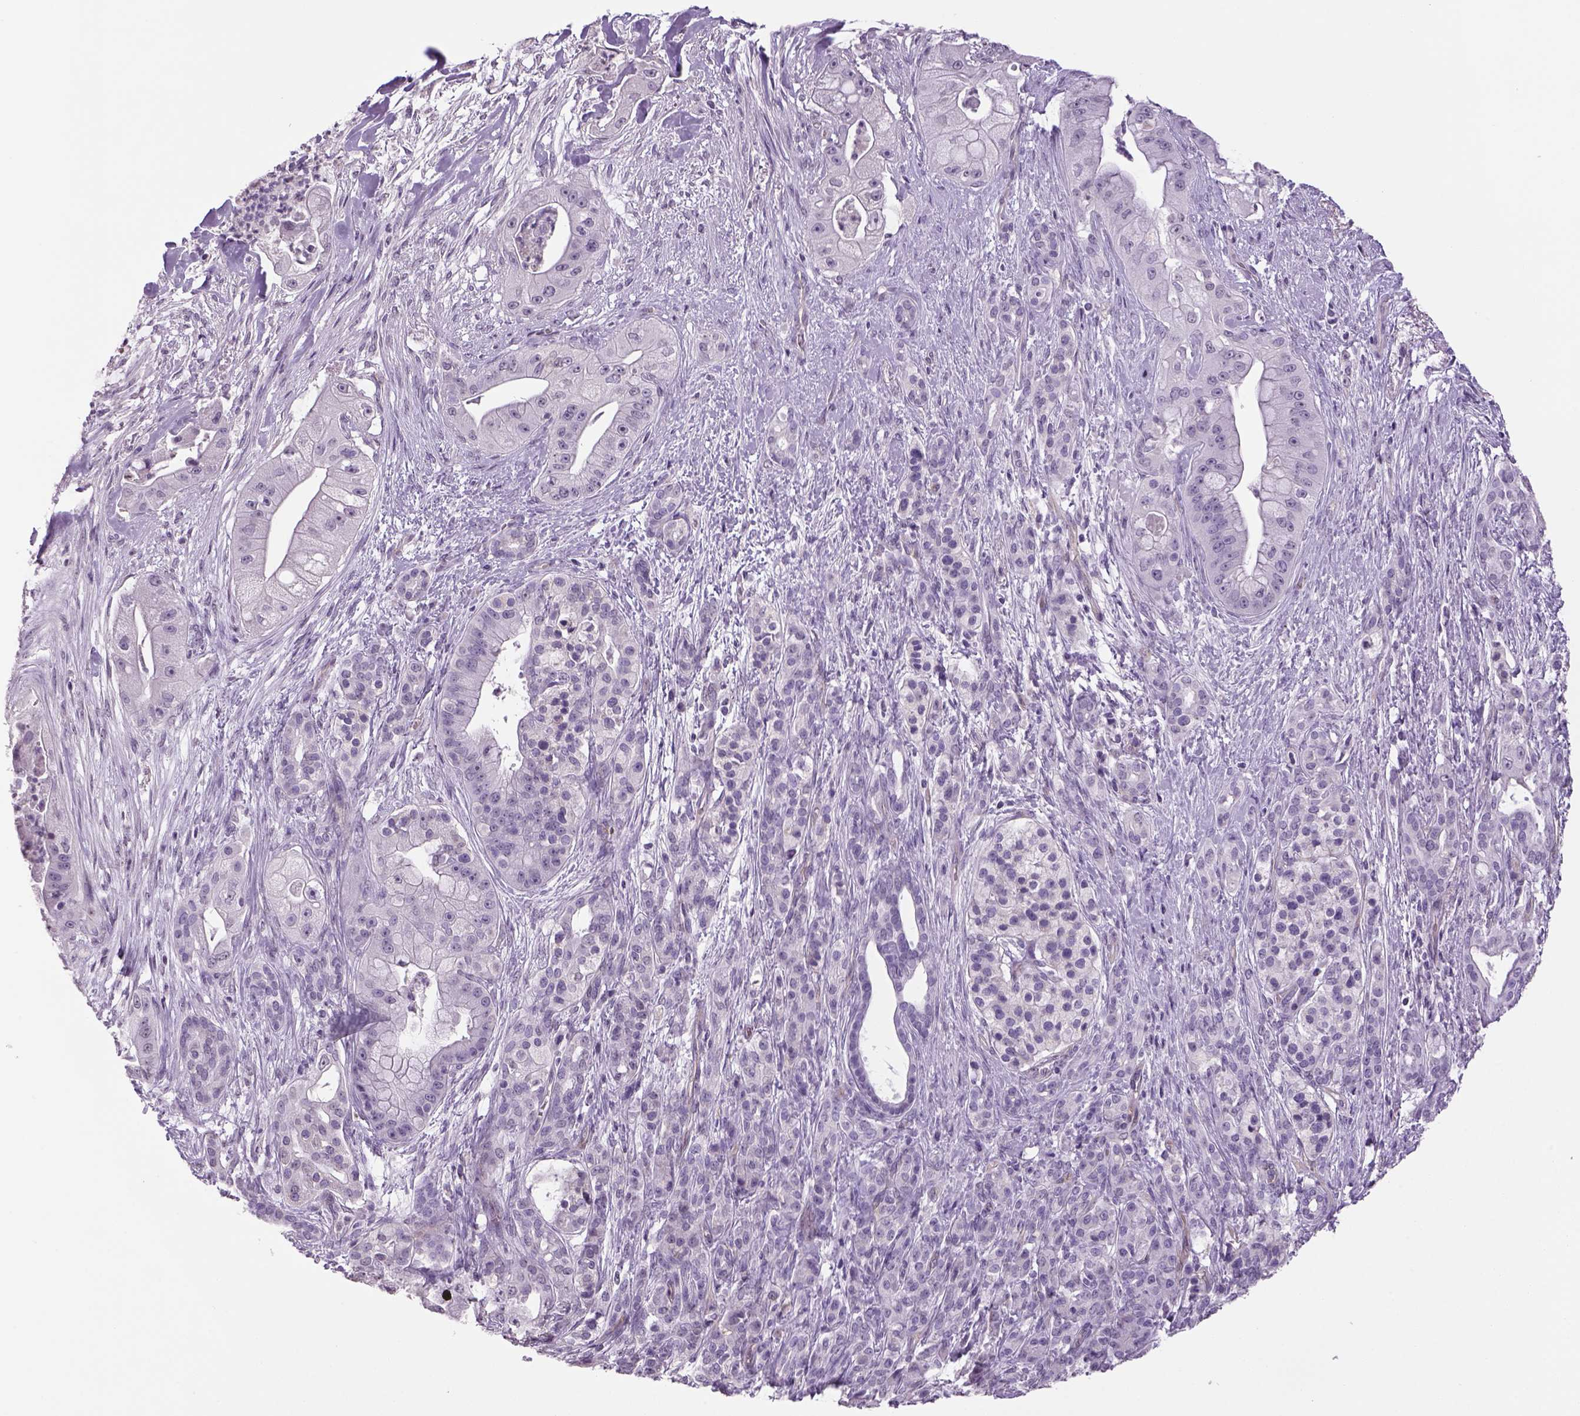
{"staining": {"intensity": "negative", "quantity": "none", "location": "none"}, "tissue": "pancreatic cancer", "cell_type": "Tumor cells", "image_type": "cancer", "snomed": [{"axis": "morphology", "description": "Normal tissue, NOS"}, {"axis": "morphology", "description": "Inflammation, NOS"}, {"axis": "morphology", "description": "Adenocarcinoma, NOS"}, {"axis": "topography", "description": "Pancreas"}], "caption": "High magnification brightfield microscopy of adenocarcinoma (pancreatic) stained with DAB (3,3'-diaminobenzidine) (brown) and counterstained with hematoxylin (blue): tumor cells show no significant staining.", "gene": "PRRT1", "patient": {"sex": "male", "age": 57}}